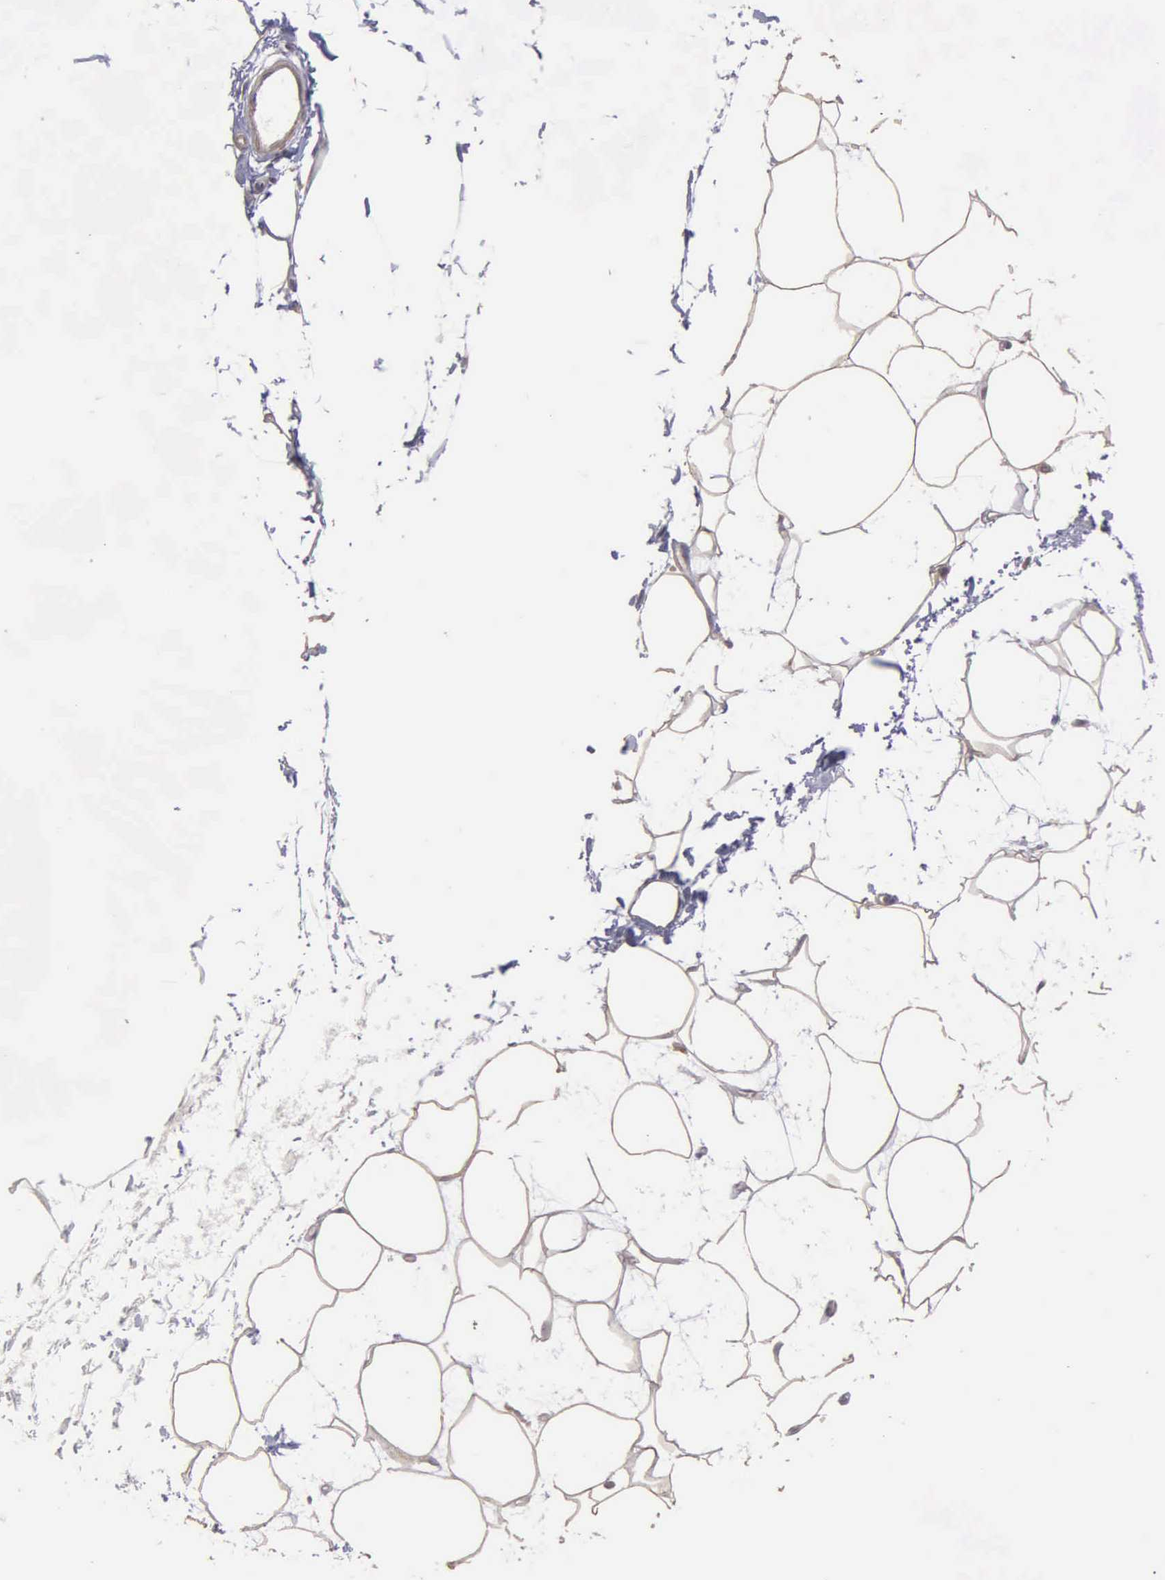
{"staining": {"intensity": "negative", "quantity": "none", "location": "none"}, "tissue": "adipose tissue", "cell_type": "Adipocytes", "image_type": "normal", "snomed": [{"axis": "morphology", "description": "Normal tissue, NOS"}, {"axis": "topography", "description": "Breast"}], "caption": "Adipocytes show no significant positivity in normal adipose tissue. (DAB (3,3'-diaminobenzidine) immunohistochemistry (IHC), high magnification).", "gene": "RTL10", "patient": {"sex": "female", "age": 45}}